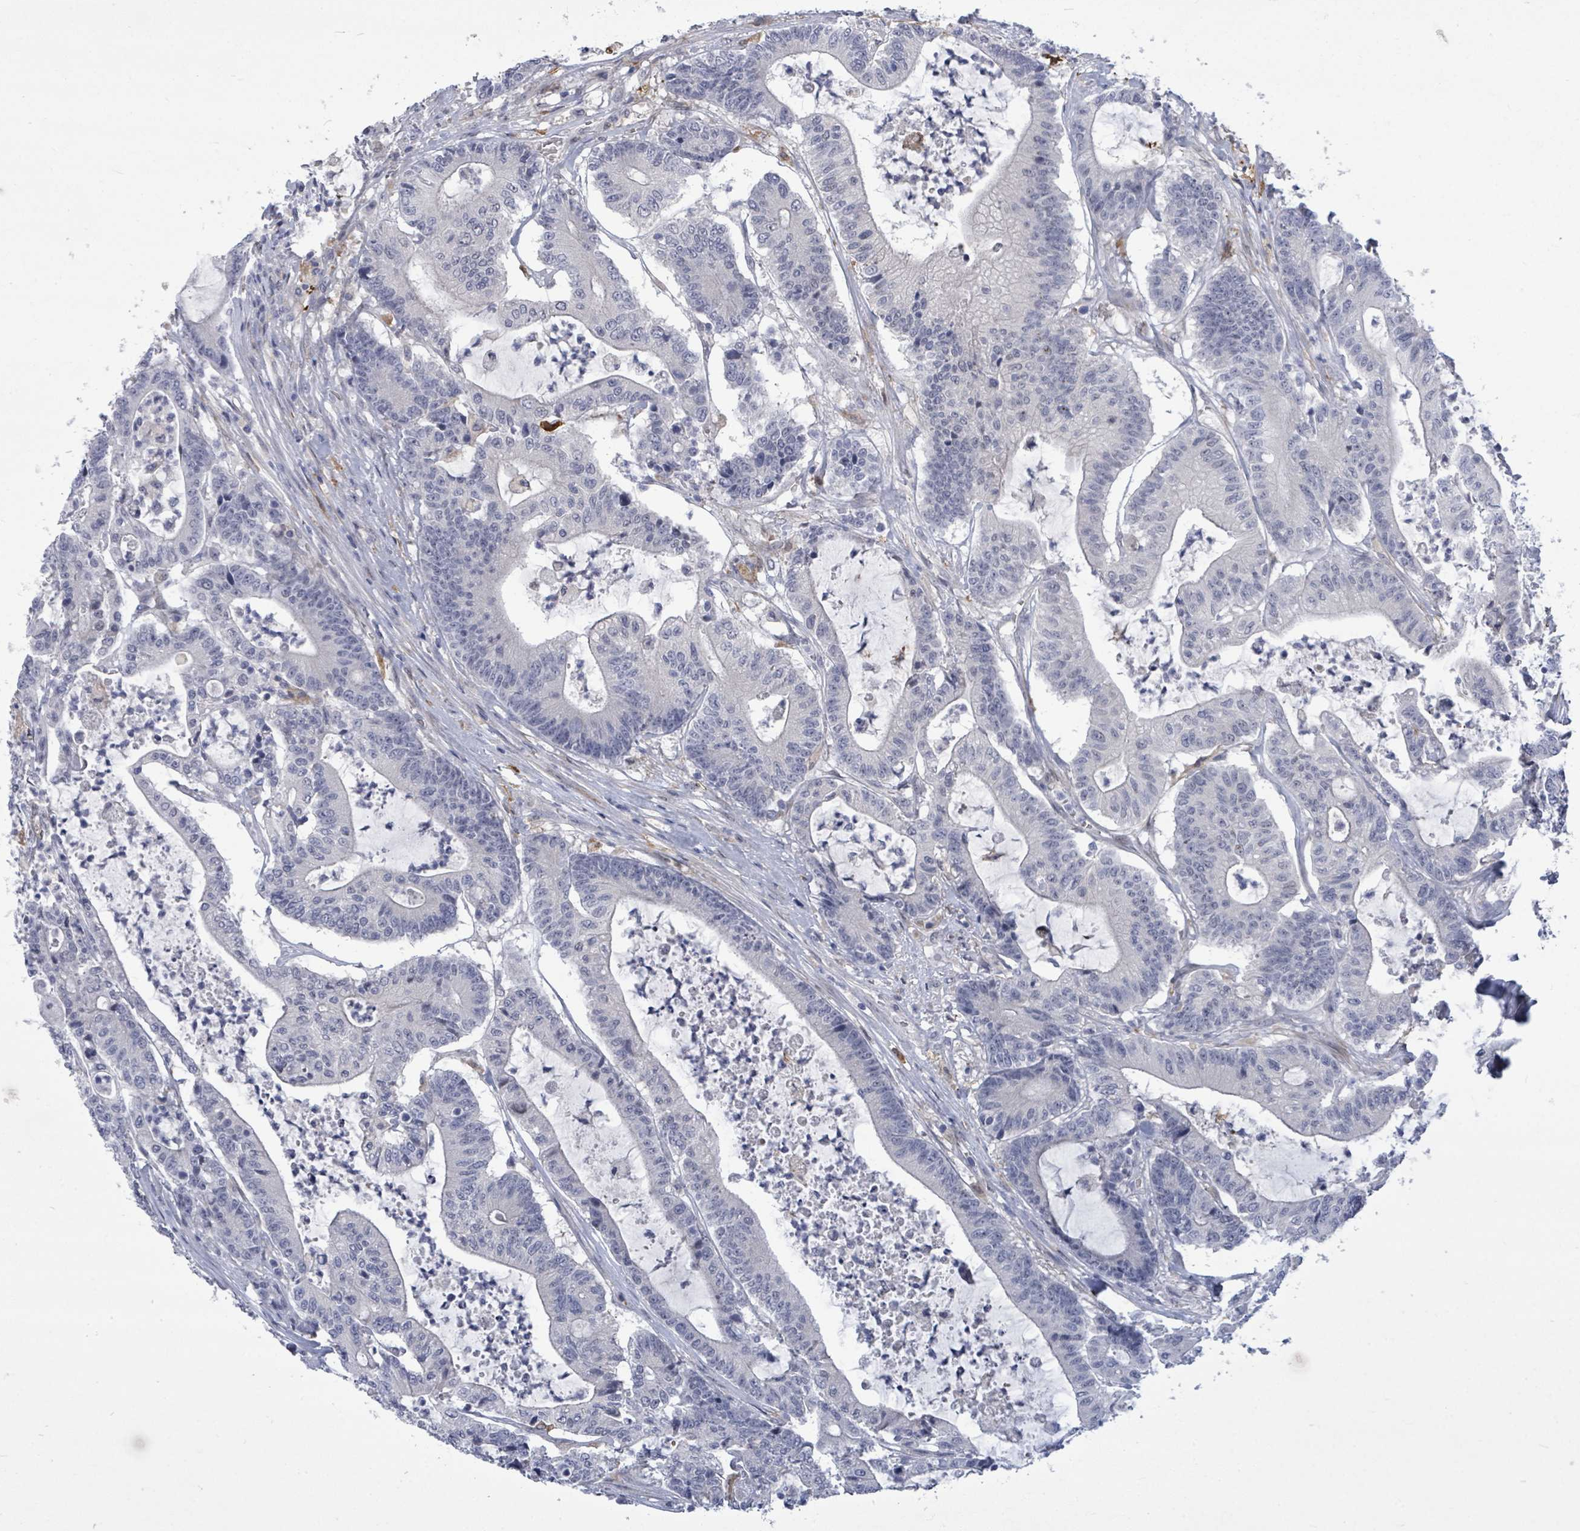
{"staining": {"intensity": "negative", "quantity": "none", "location": "none"}, "tissue": "colorectal cancer", "cell_type": "Tumor cells", "image_type": "cancer", "snomed": [{"axis": "morphology", "description": "Adenocarcinoma, NOS"}, {"axis": "topography", "description": "Colon"}], "caption": "Immunohistochemistry of colorectal cancer displays no positivity in tumor cells.", "gene": "CT45A5", "patient": {"sex": "female", "age": 84}}